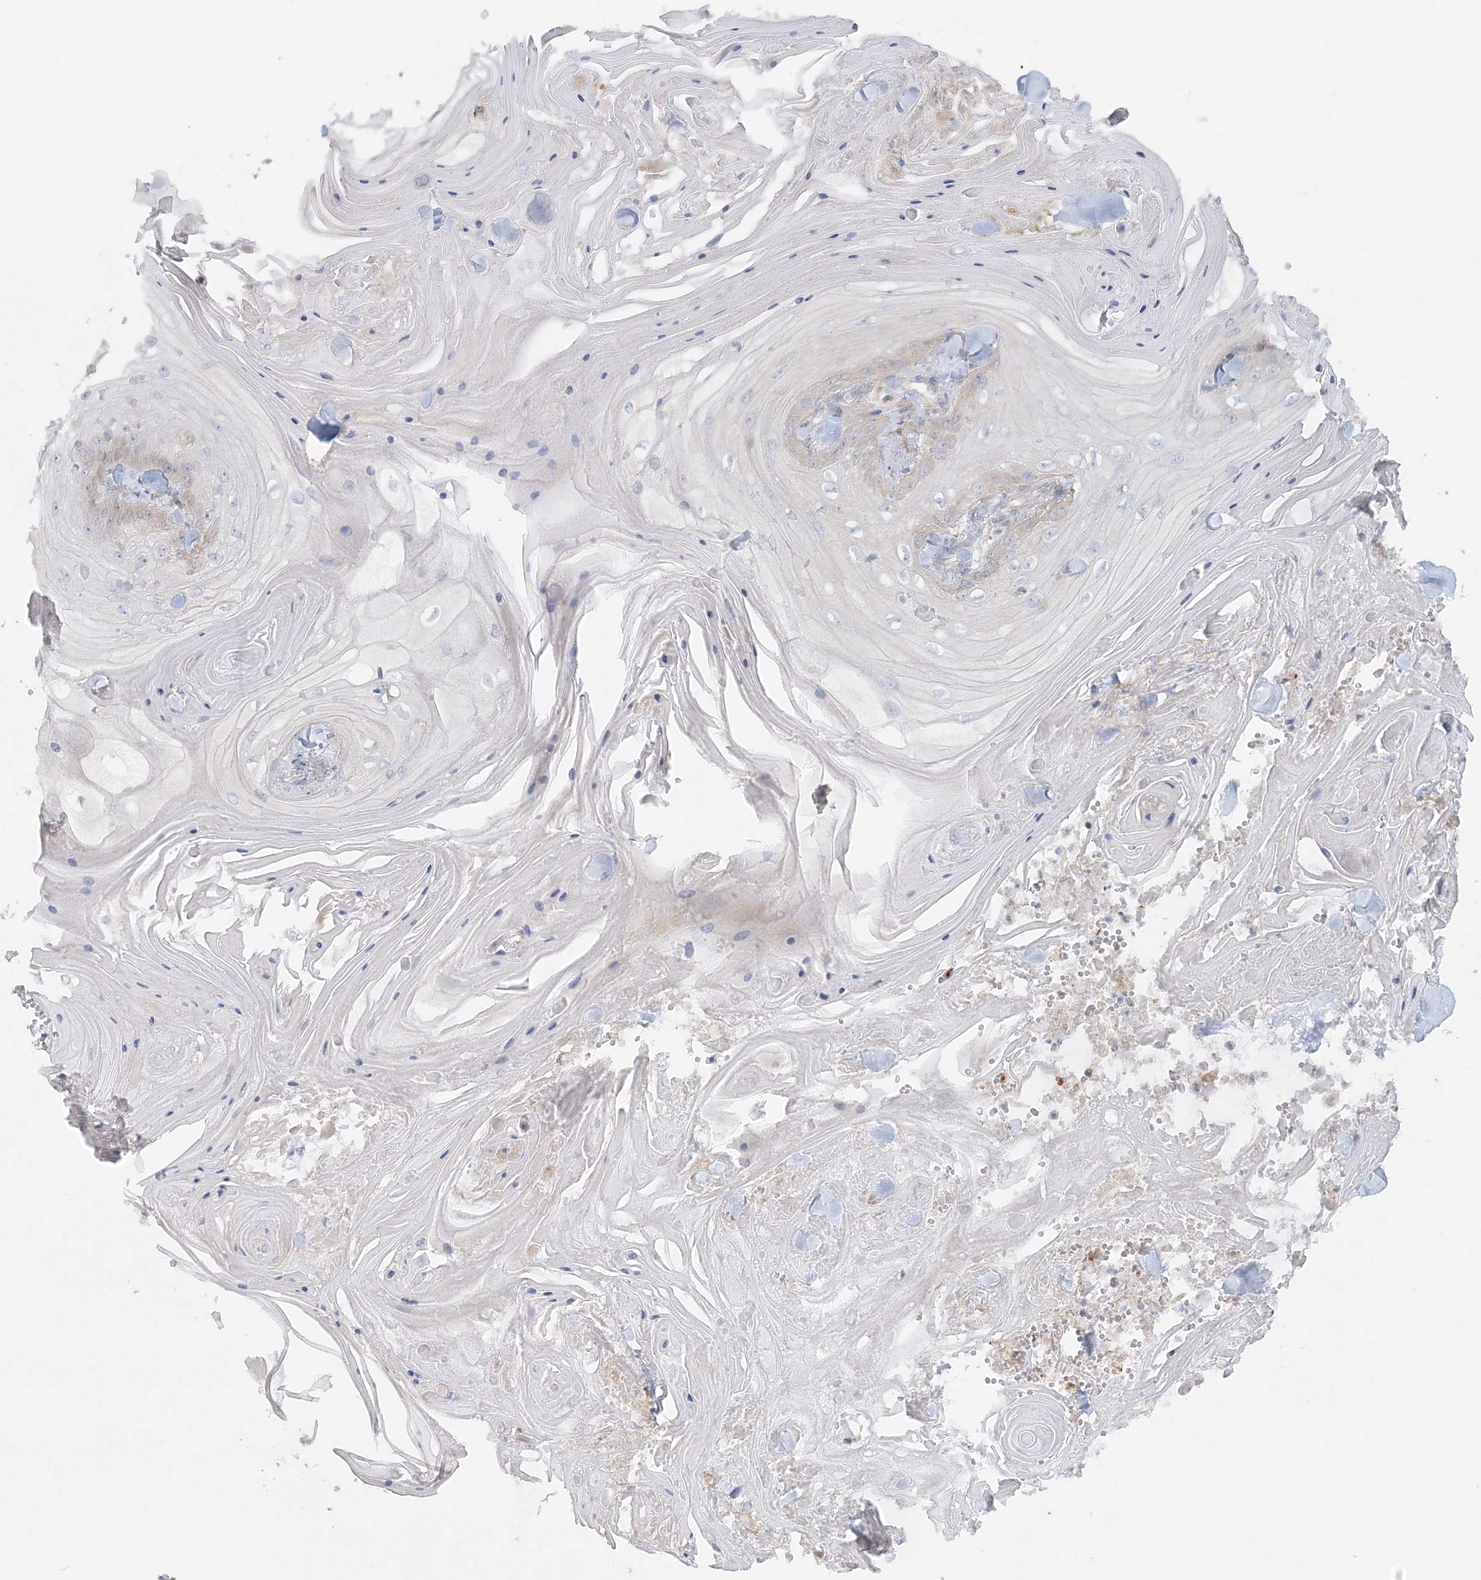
{"staining": {"intensity": "weak", "quantity": "<25%", "location": "cytoplasmic/membranous"}, "tissue": "skin cancer", "cell_type": "Tumor cells", "image_type": "cancer", "snomed": [{"axis": "morphology", "description": "Squamous cell carcinoma, NOS"}, {"axis": "topography", "description": "Skin"}], "caption": "IHC histopathology image of squamous cell carcinoma (skin) stained for a protein (brown), which displays no positivity in tumor cells.", "gene": "TBC1D5", "patient": {"sex": "male", "age": 74}}